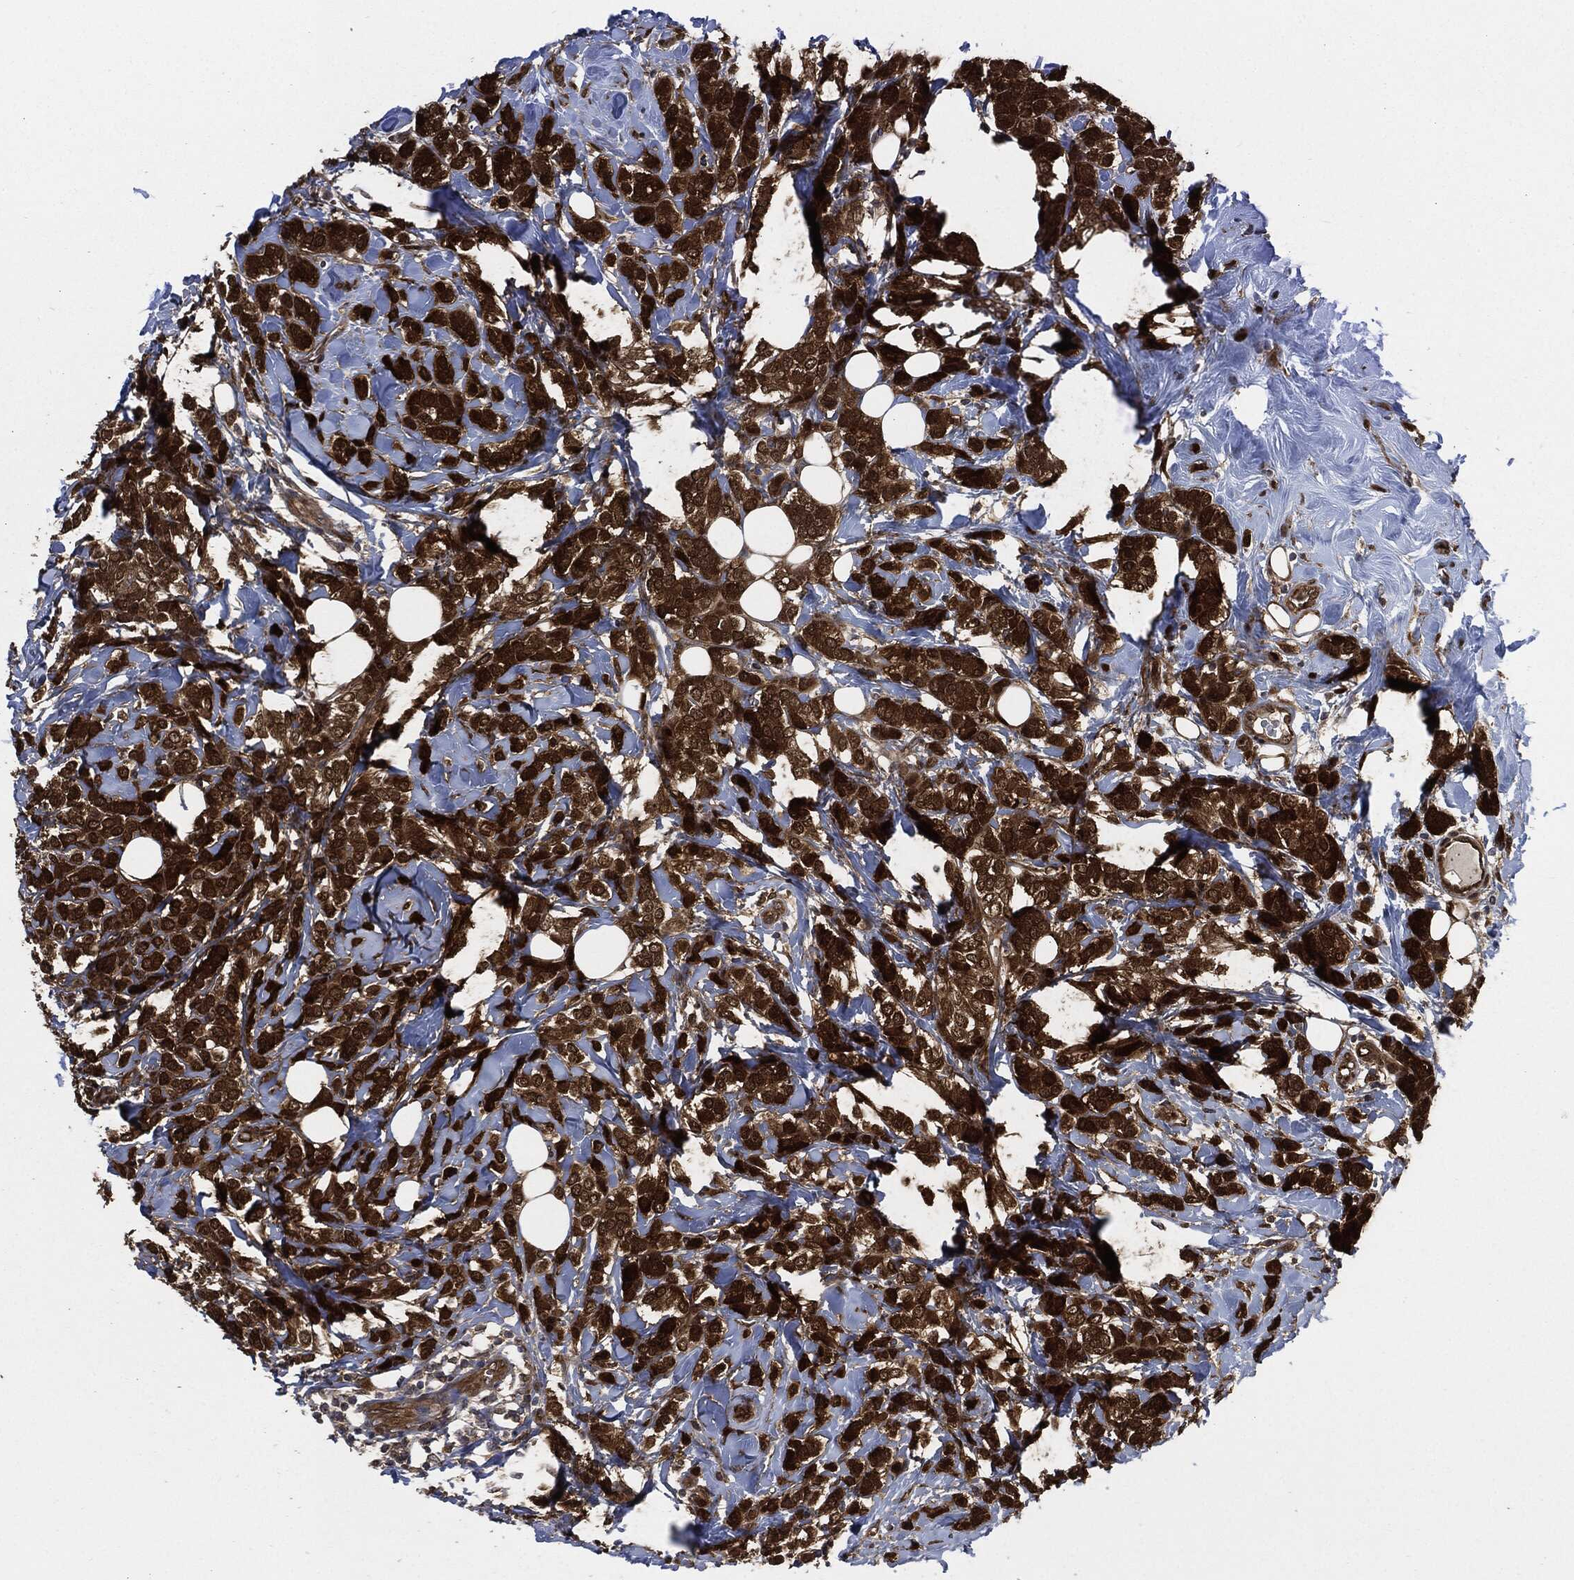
{"staining": {"intensity": "strong", "quantity": ">75%", "location": "cytoplasmic/membranous,nuclear"}, "tissue": "breast cancer", "cell_type": "Tumor cells", "image_type": "cancer", "snomed": [{"axis": "morphology", "description": "Lobular carcinoma"}, {"axis": "topography", "description": "Breast"}], "caption": "A photomicrograph showing strong cytoplasmic/membranous and nuclear positivity in about >75% of tumor cells in breast cancer, as visualized by brown immunohistochemical staining.", "gene": "DCTN1", "patient": {"sex": "female", "age": 49}}